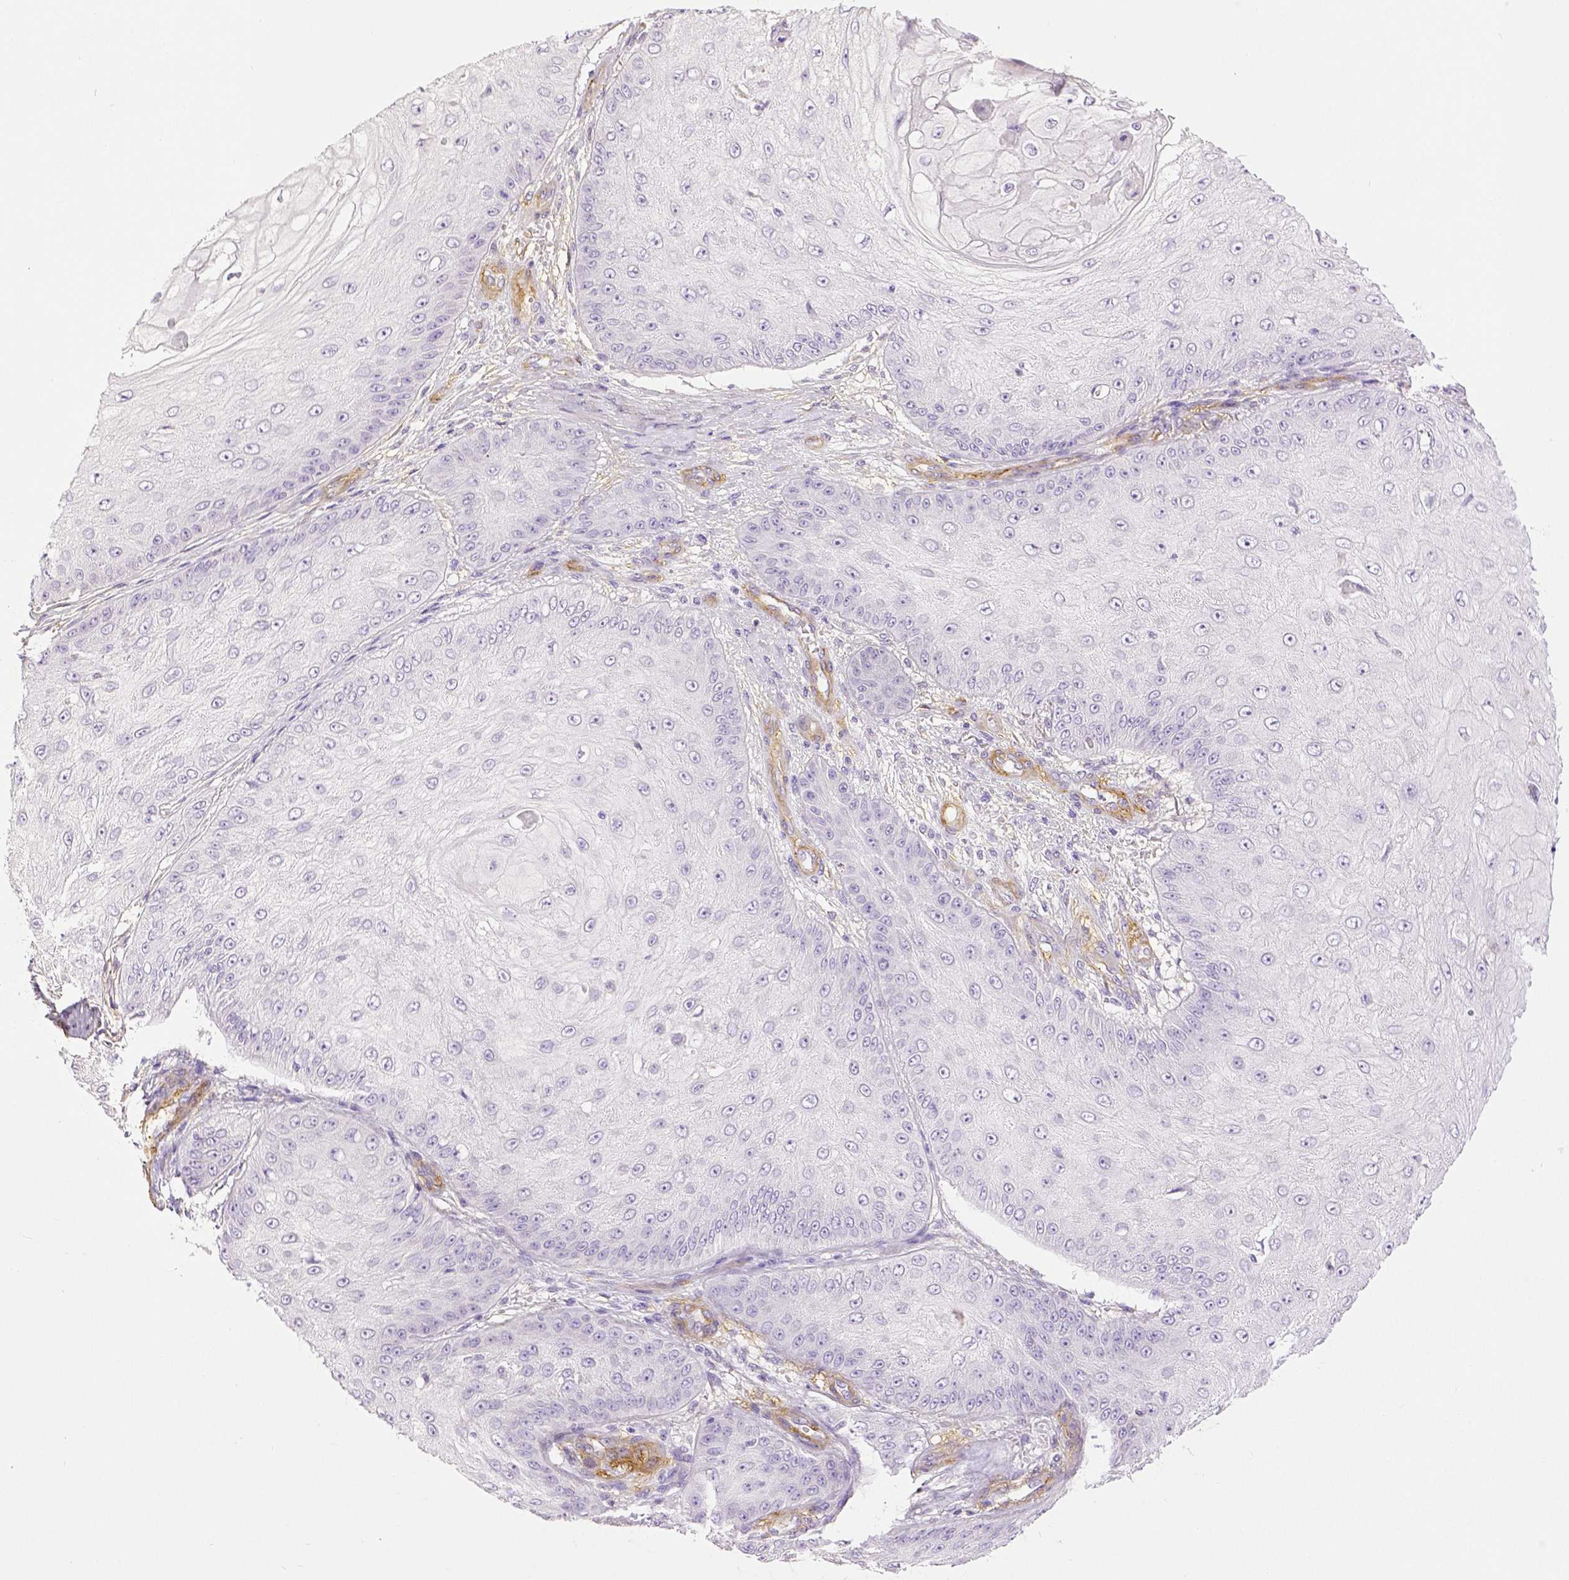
{"staining": {"intensity": "negative", "quantity": "none", "location": "none"}, "tissue": "skin cancer", "cell_type": "Tumor cells", "image_type": "cancer", "snomed": [{"axis": "morphology", "description": "Squamous cell carcinoma, NOS"}, {"axis": "topography", "description": "Skin"}], "caption": "There is no significant positivity in tumor cells of skin squamous cell carcinoma. (DAB (3,3'-diaminobenzidine) immunohistochemistry, high magnification).", "gene": "THY1", "patient": {"sex": "male", "age": 70}}